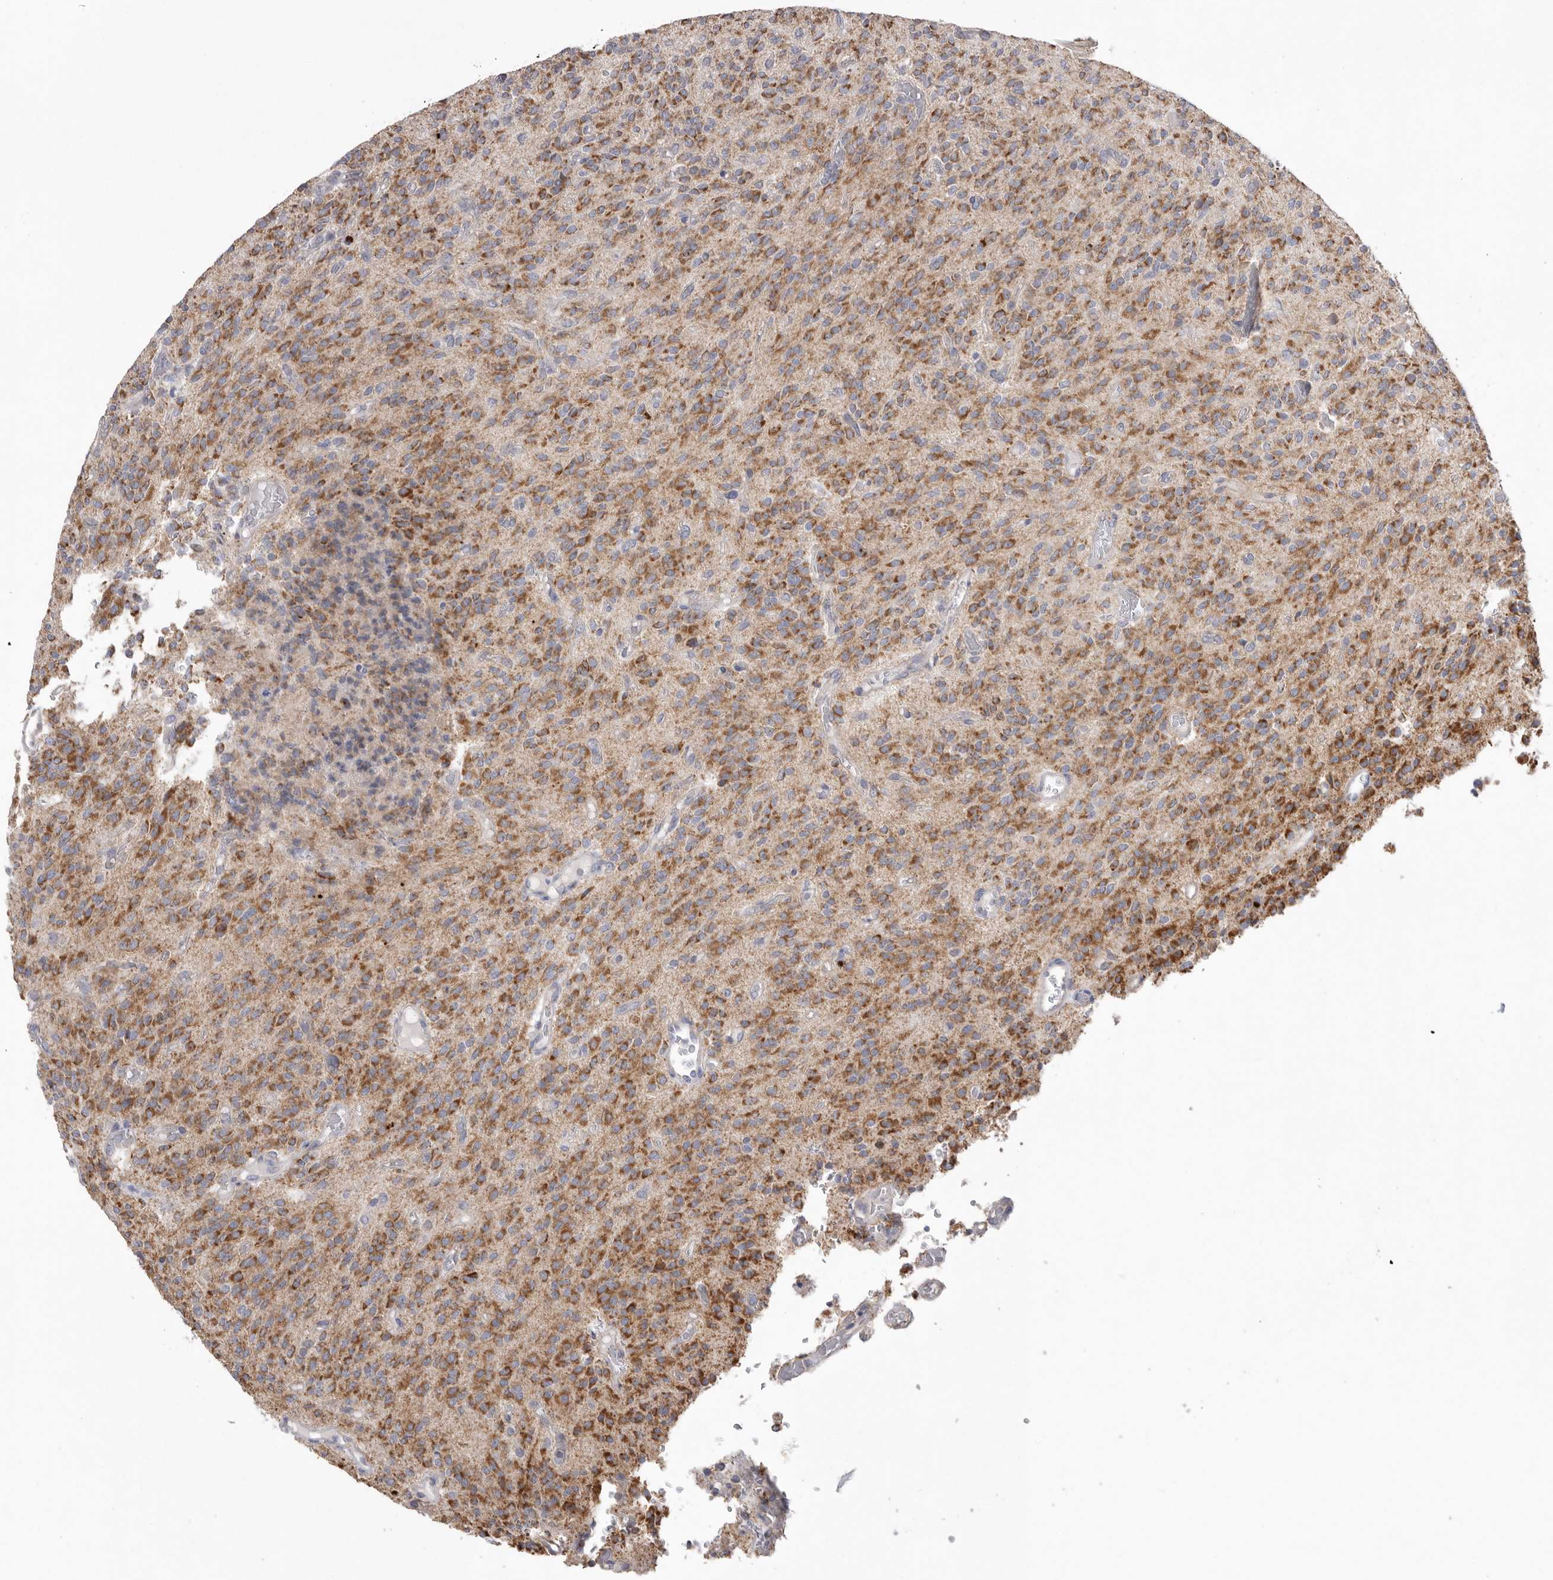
{"staining": {"intensity": "moderate", "quantity": ">75%", "location": "cytoplasmic/membranous"}, "tissue": "glioma", "cell_type": "Tumor cells", "image_type": "cancer", "snomed": [{"axis": "morphology", "description": "Glioma, malignant, High grade"}, {"axis": "topography", "description": "Brain"}], "caption": "IHC micrograph of human malignant glioma (high-grade) stained for a protein (brown), which demonstrates medium levels of moderate cytoplasmic/membranous staining in approximately >75% of tumor cells.", "gene": "VDAC3", "patient": {"sex": "male", "age": 34}}